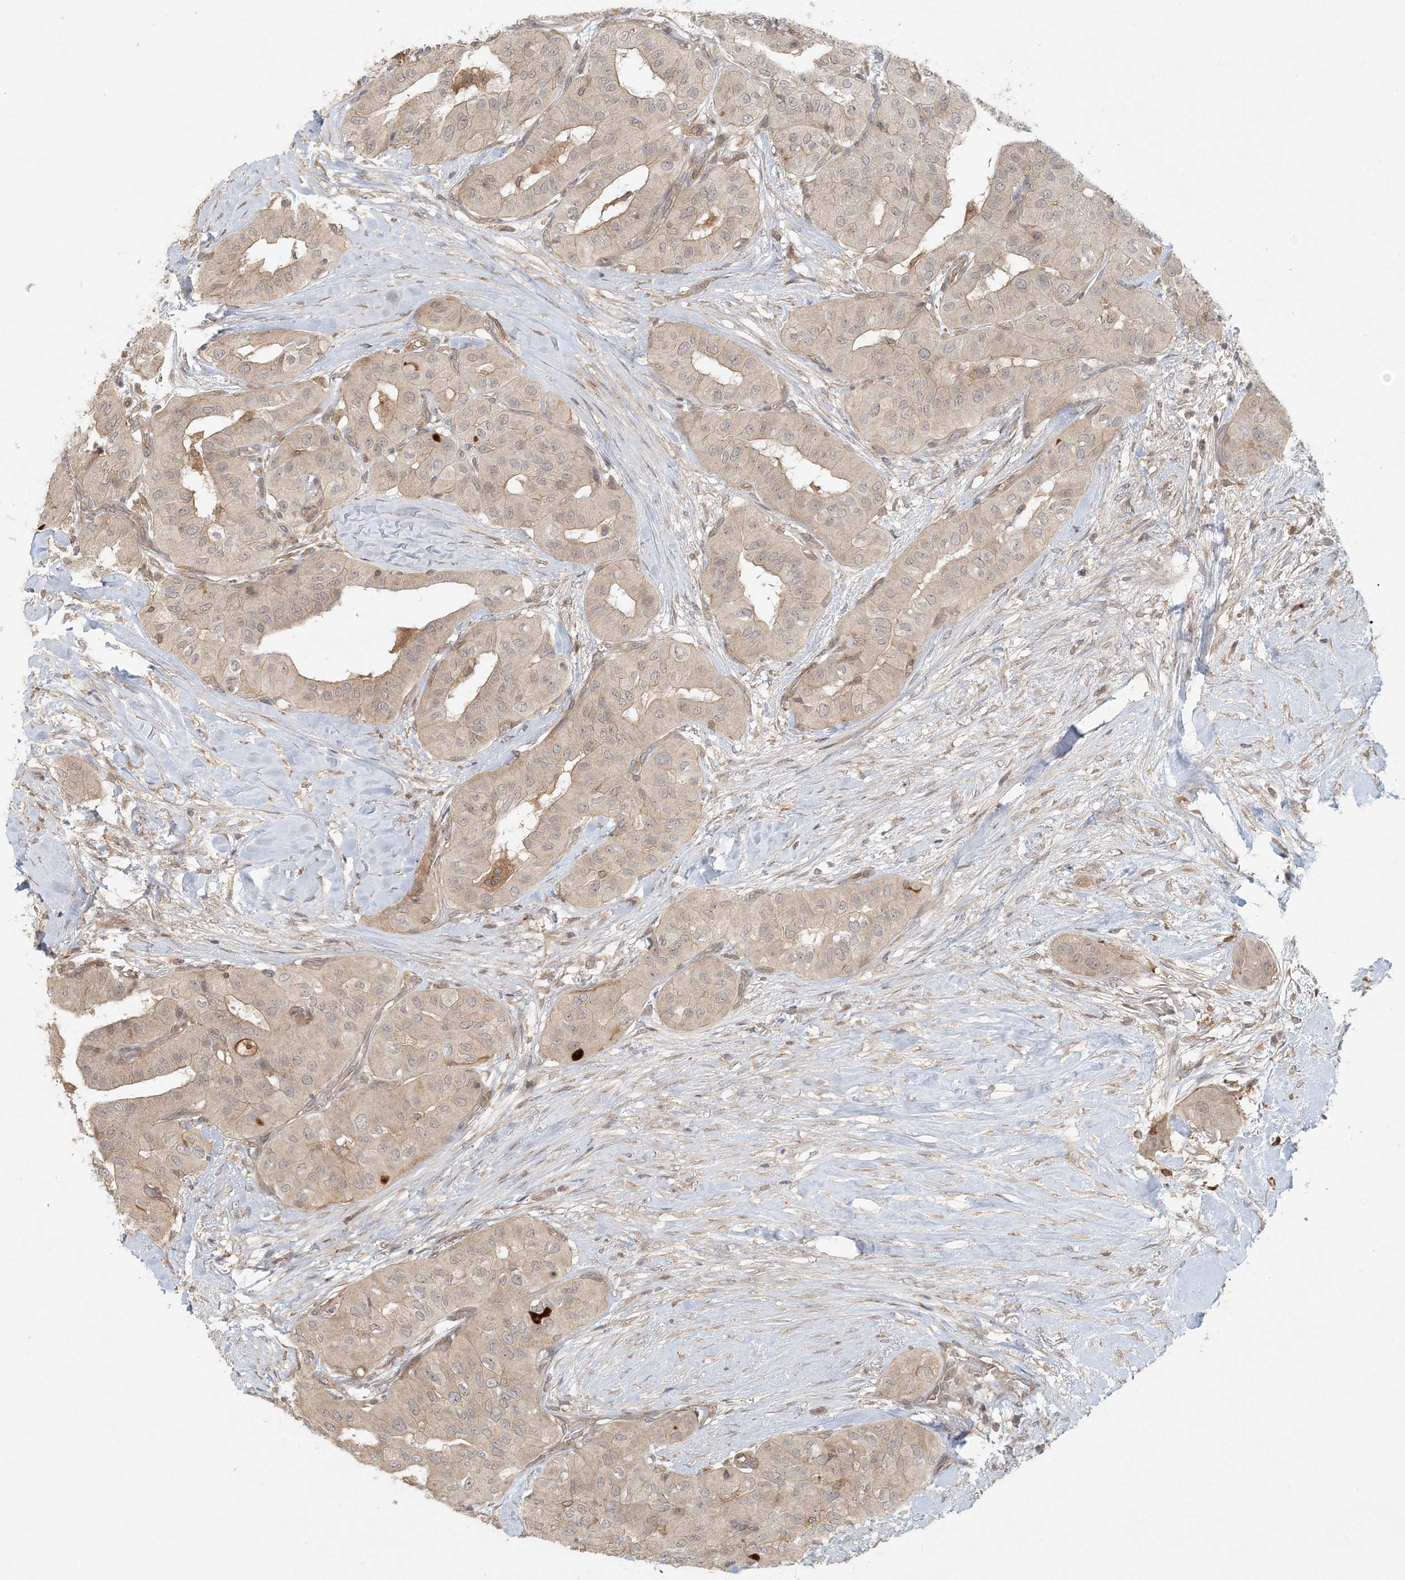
{"staining": {"intensity": "weak", "quantity": "<25%", "location": "cytoplasmic/membranous"}, "tissue": "thyroid cancer", "cell_type": "Tumor cells", "image_type": "cancer", "snomed": [{"axis": "morphology", "description": "Papillary adenocarcinoma, NOS"}, {"axis": "topography", "description": "Thyroid gland"}], "caption": "The histopathology image reveals no significant expression in tumor cells of thyroid cancer. (Stains: DAB immunohistochemistry (IHC) with hematoxylin counter stain, Microscopy: brightfield microscopy at high magnification).", "gene": "OBI1", "patient": {"sex": "female", "age": 59}}